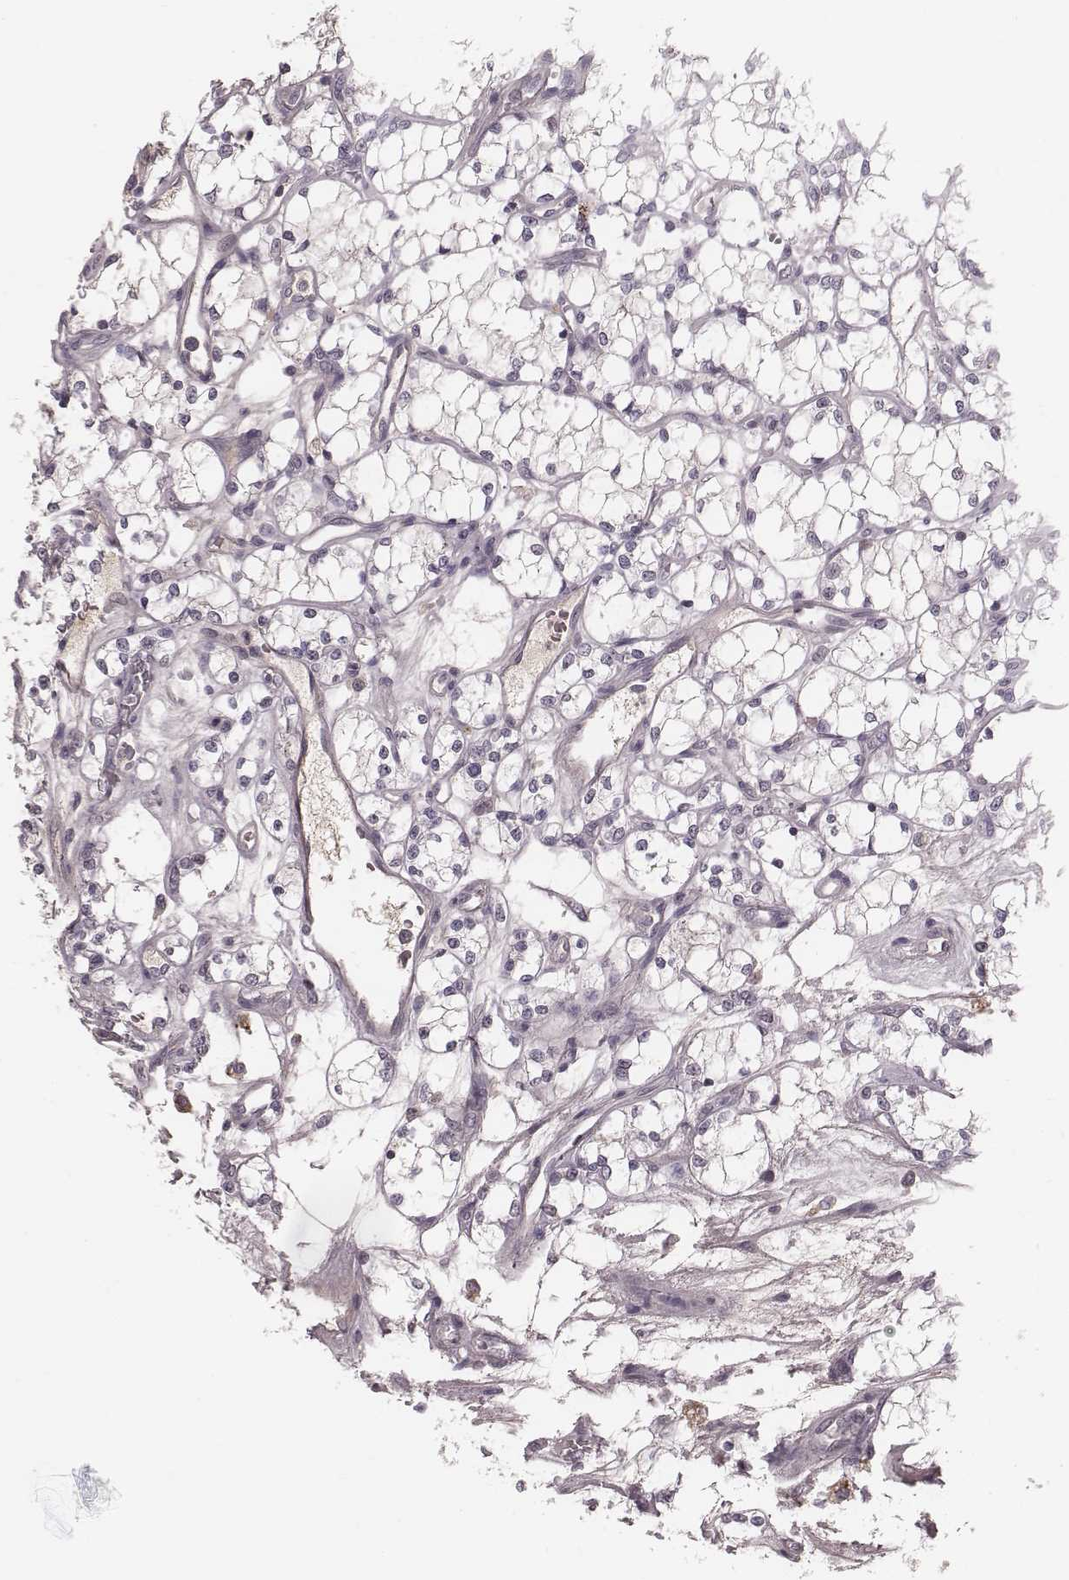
{"staining": {"intensity": "negative", "quantity": "none", "location": "none"}, "tissue": "renal cancer", "cell_type": "Tumor cells", "image_type": "cancer", "snomed": [{"axis": "morphology", "description": "Adenocarcinoma, NOS"}, {"axis": "topography", "description": "Kidney"}], "caption": "This histopathology image is of renal adenocarcinoma stained with IHC to label a protein in brown with the nuclei are counter-stained blue. There is no positivity in tumor cells.", "gene": "CFTR", "patient": {"sex": "female", "age": 69}}